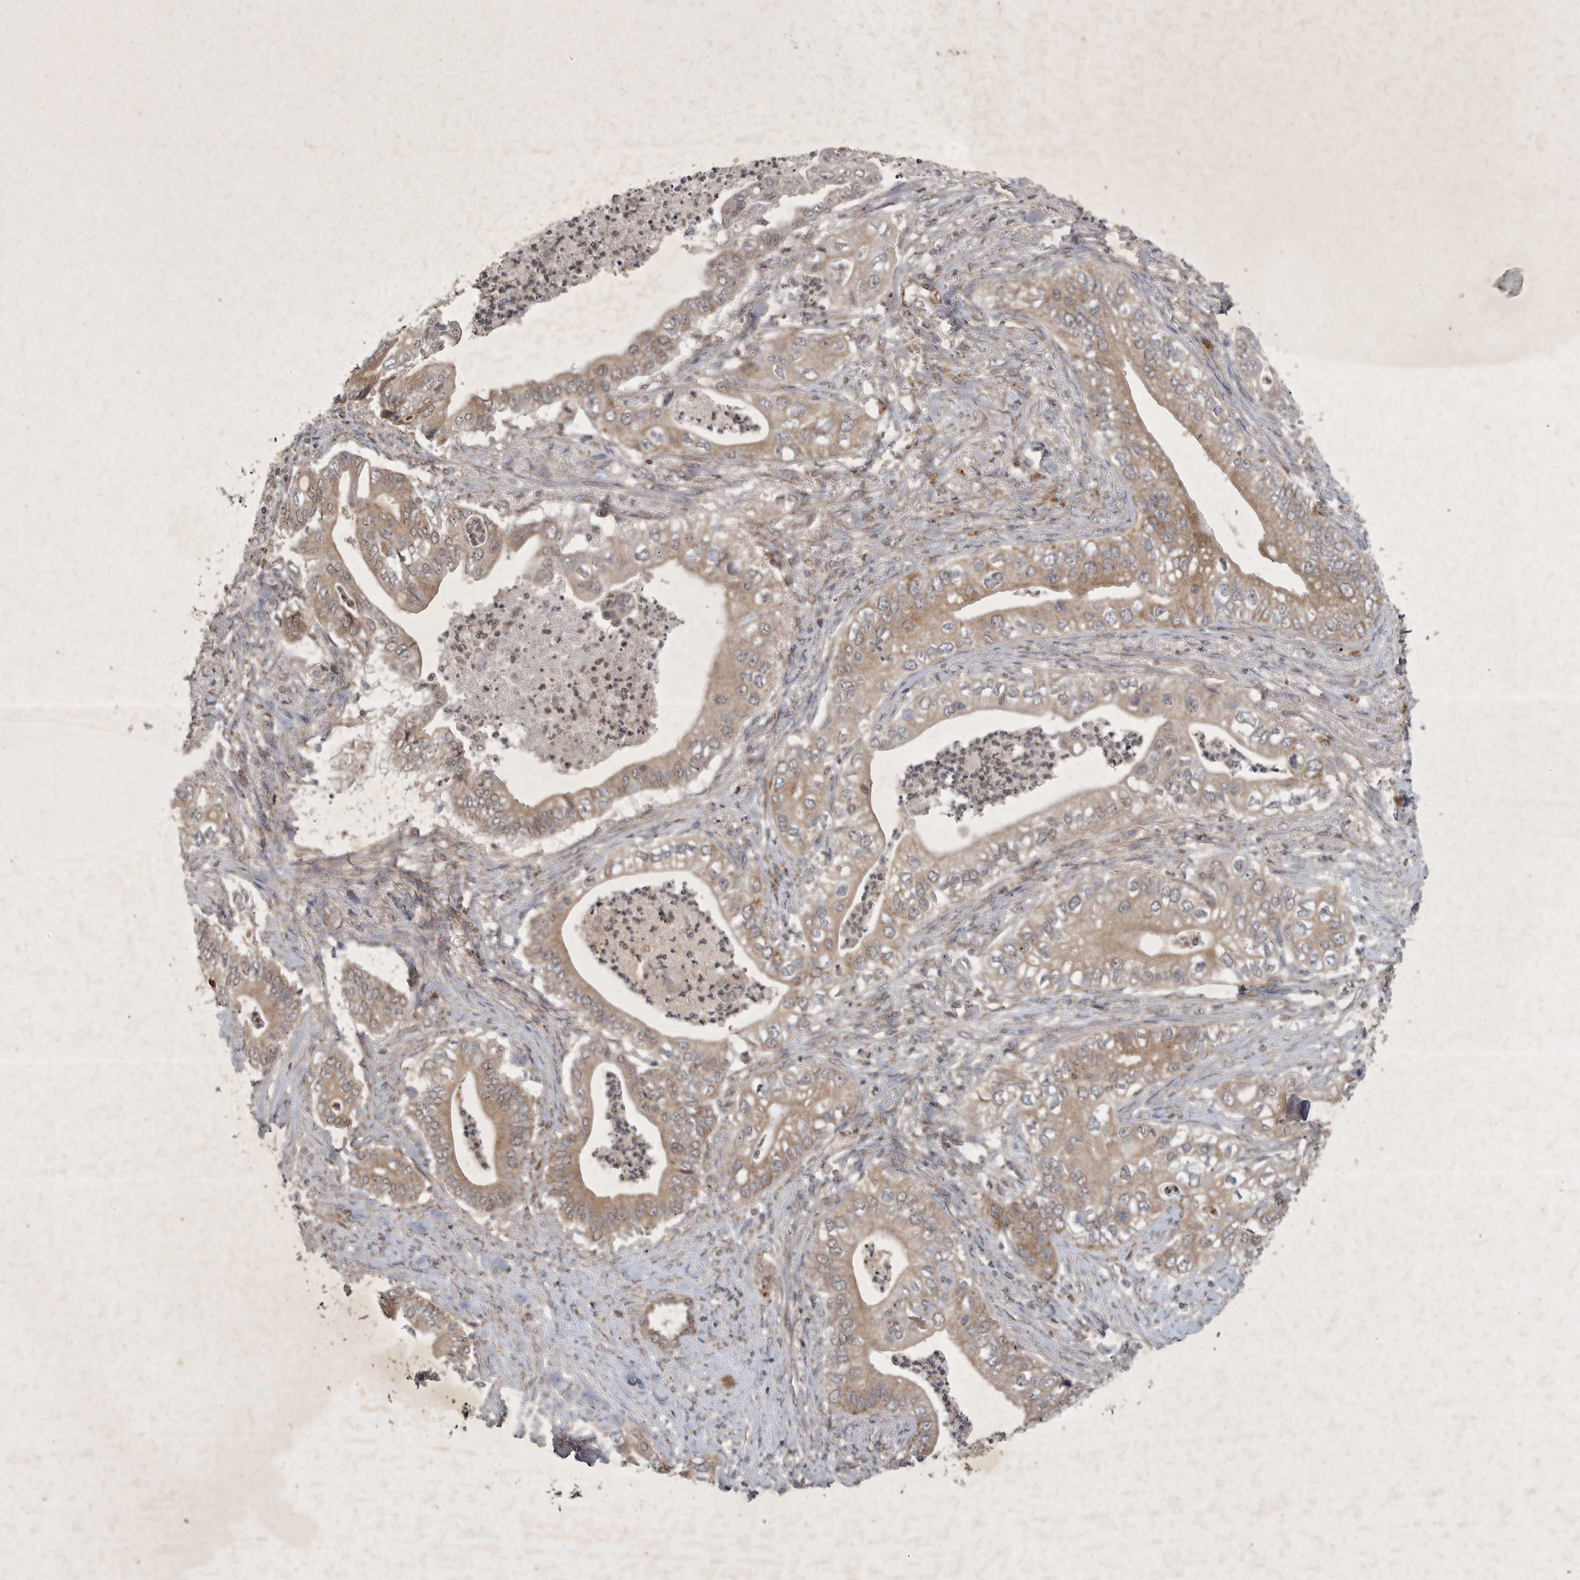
{"staining": {"intensity": "moderate", "quantity": ">75%", "location": "cytoplasmic/membranous"}, "tissue": "pancreatic cancer", "cell_type": "Tumor cells", "image_type": "cancer", "snomed": [{"axis": "morphology", "description": "Adenocarcinoma, NOS"}, {"axis": "topography", "description": "Pancreas"}], "caption": "Immunohistochemical staining of human pancreatic adenocarcinoma displays medium levels of moderate cytoplasmic/membranous protein staining in about >75% of tumor cells.", "gene": "DDR1", "patient": {"sex": "female", "age": 78}}